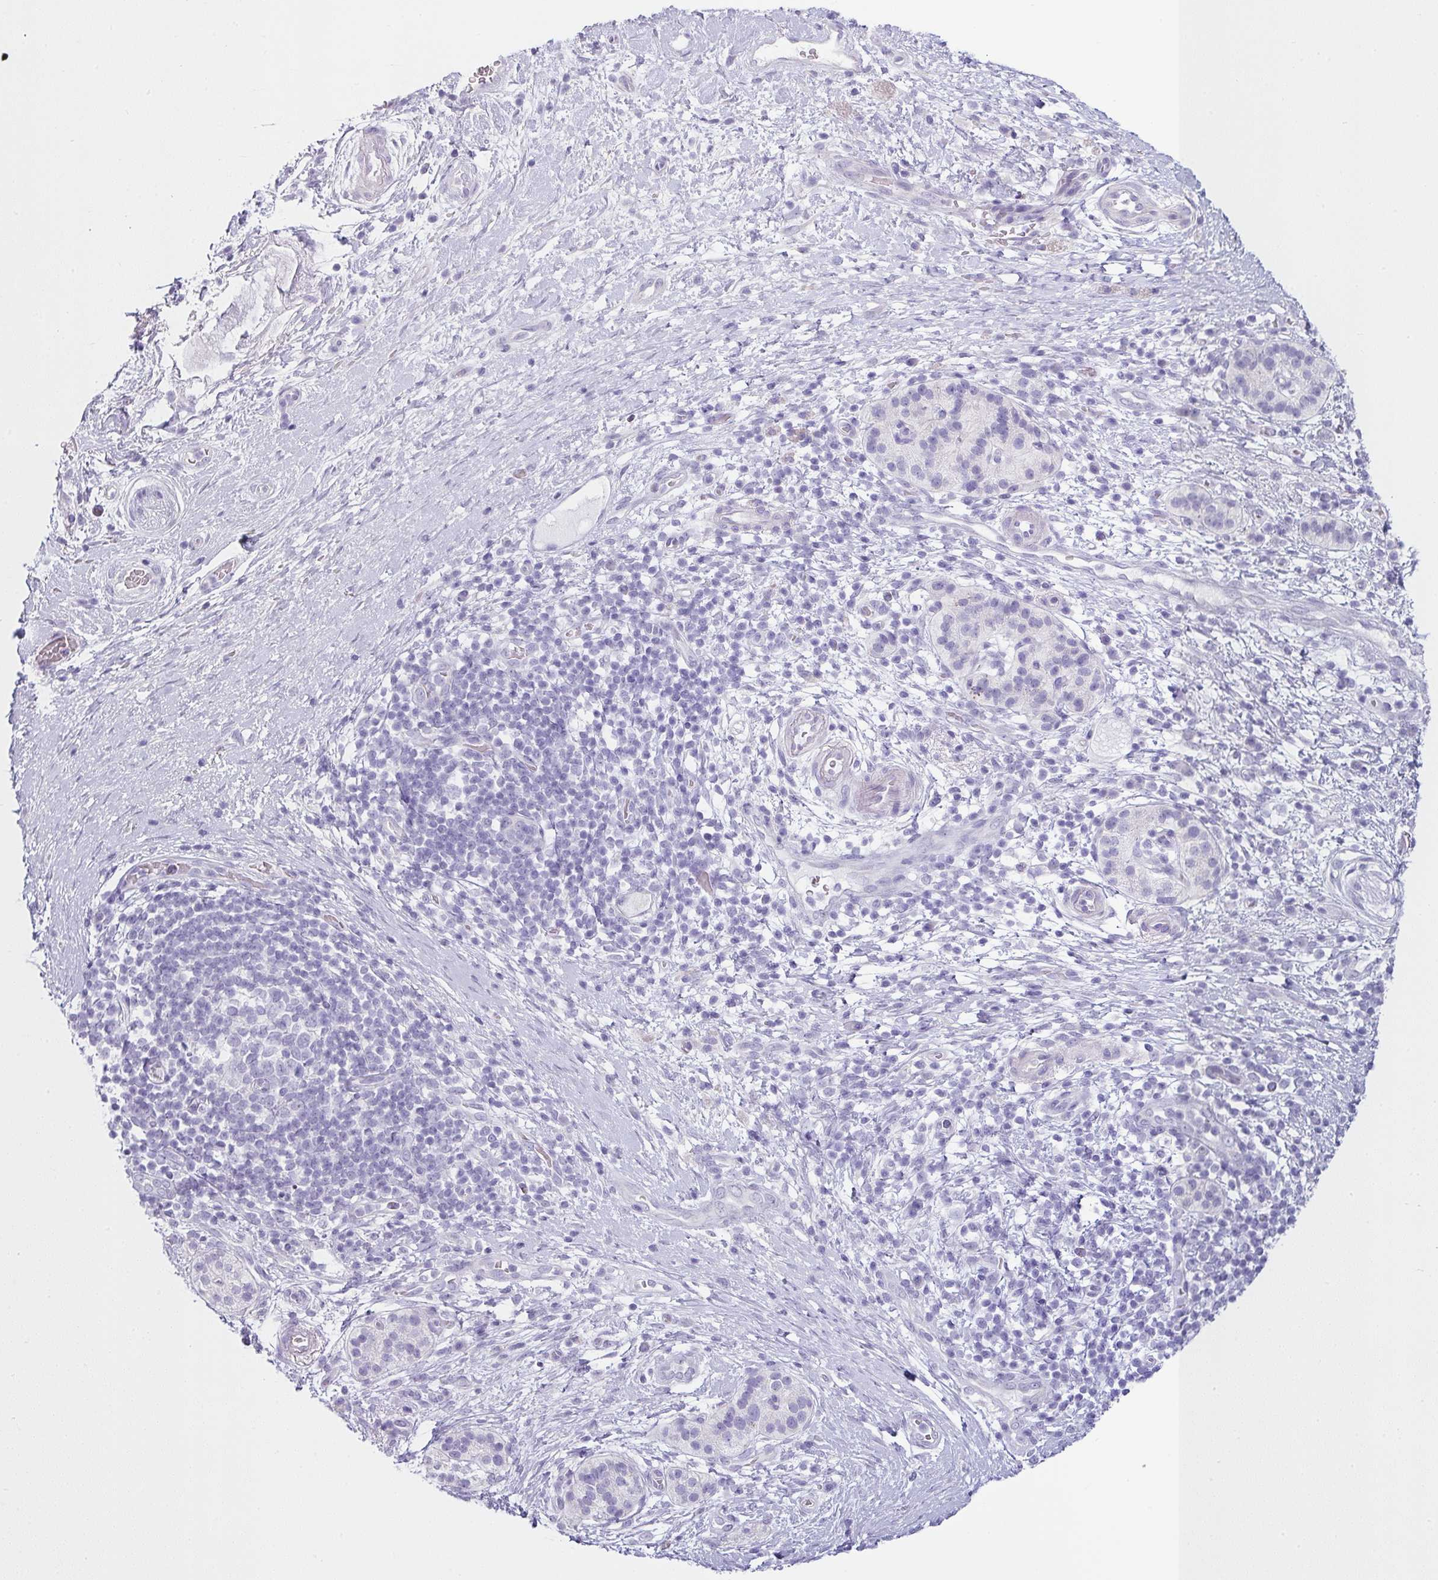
{"staining": {"intensity": "negative", "quantity": "none", "location": "none"}, "tissue": "pancreatic cancer", "cell_type": "Tumor cells", "image_type": "cancer", "snomed": [{"axis": "morphology", "description": "Adenocarcinoma, NOS"}, {"axis": "topography", "description": "Pancreas"}], "caption": "Tumor cells are negative for protein expression in human pancreatic adenocarcinoma.", "gene": "VCY1B", "patient": {"sex": "female", "age": 72}}